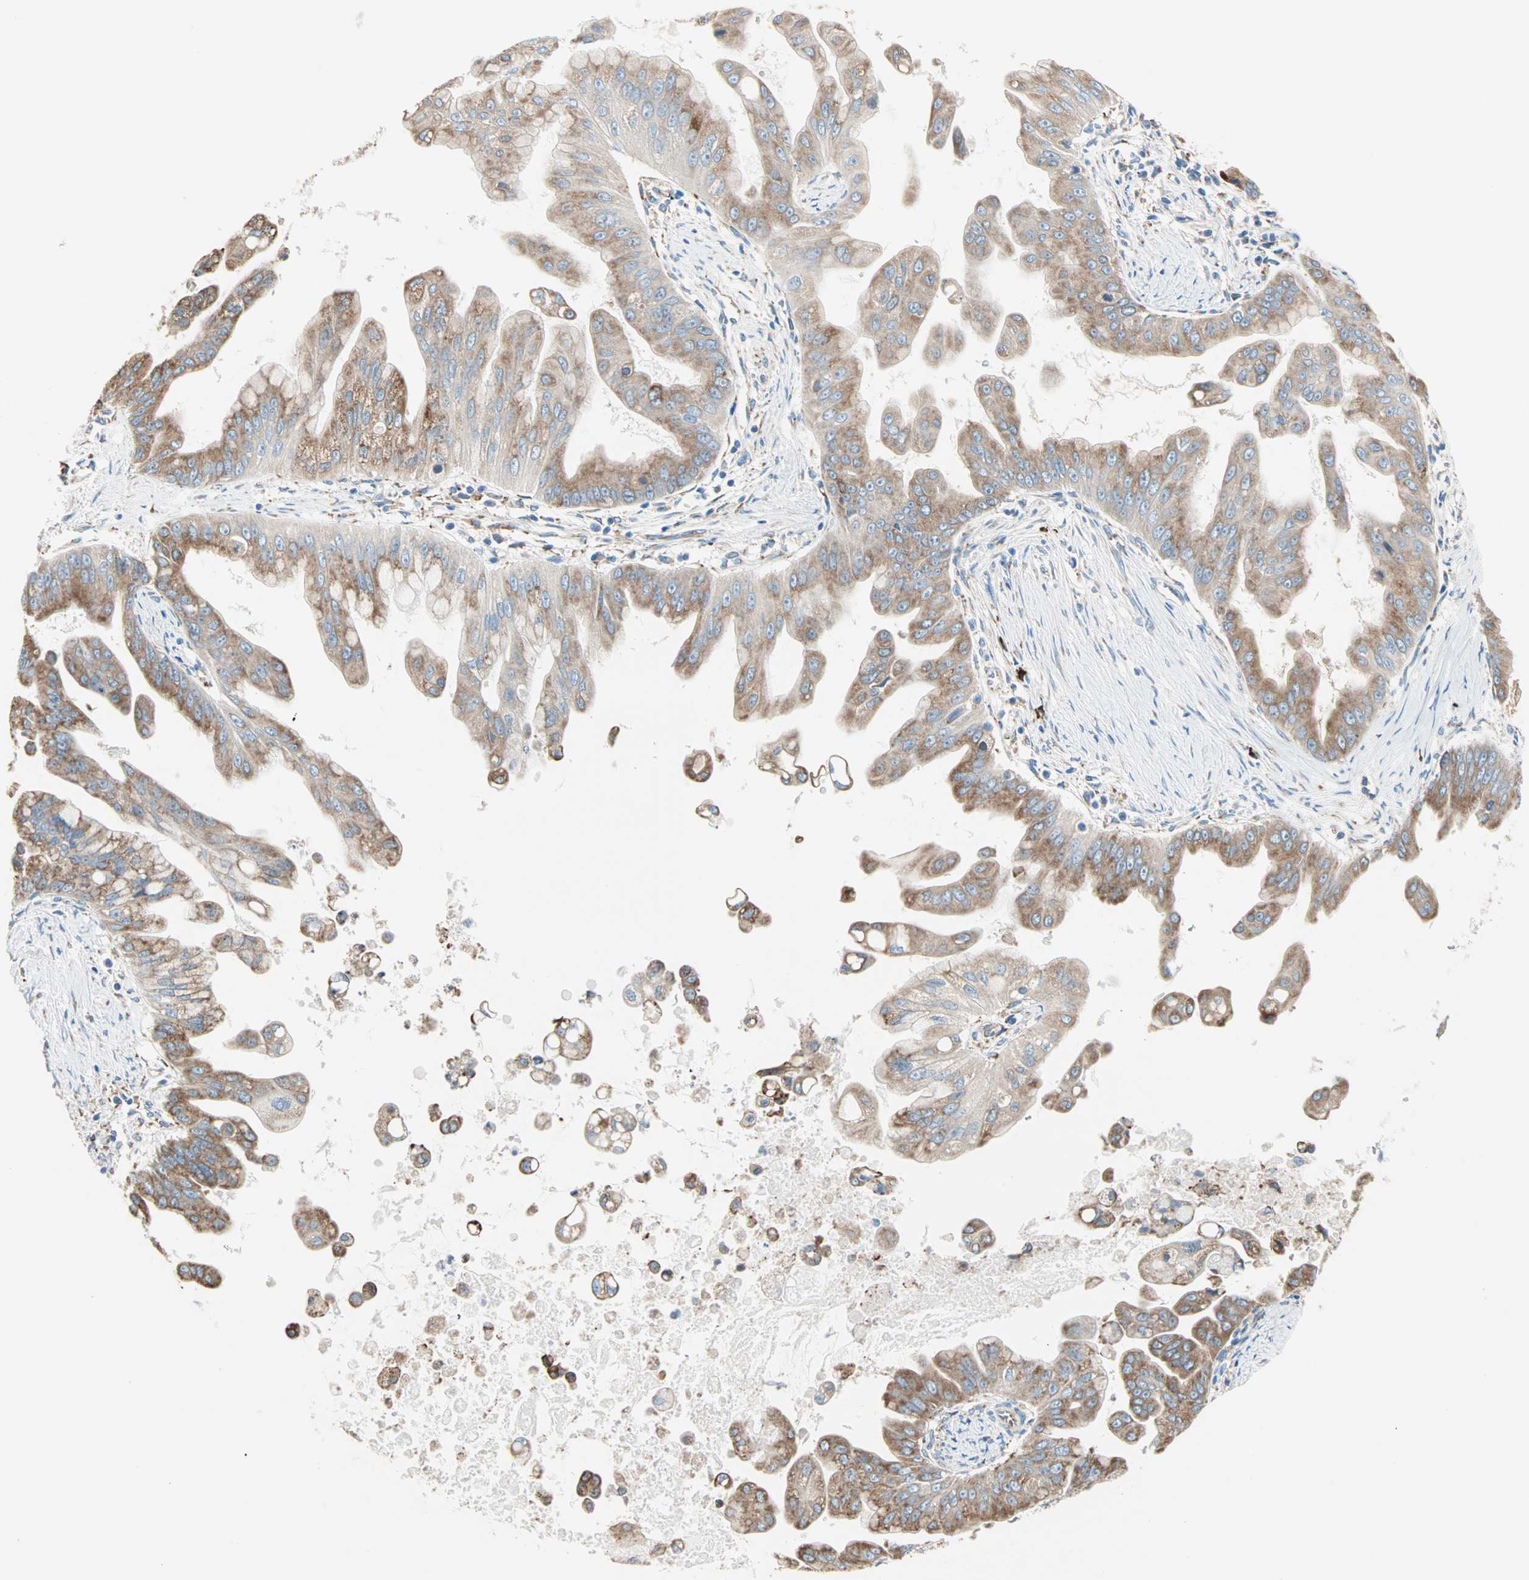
{"staining": {"intensity": "moderate", "quantity": ">75%", "location": "cytoplasmic/membranous"}, "tissue": "pancreatic cancer", "cell_type": "Tumor cells", "image_type": "cancer", "snomed": [{"axis": "morphology", "description": "Adenocarcinoma, NOS"}, {"axis": "topography", "description": "Pancreas"}], "caption": "Protein analysis of pancreatic cancer (adenocarcinoma) tissue reveals moderate cytoplasmic/membranous staining in approximately >75% of tumor cells.", "gene": "PLCXD1", "patient": {"sex": "female", "age": 75}}